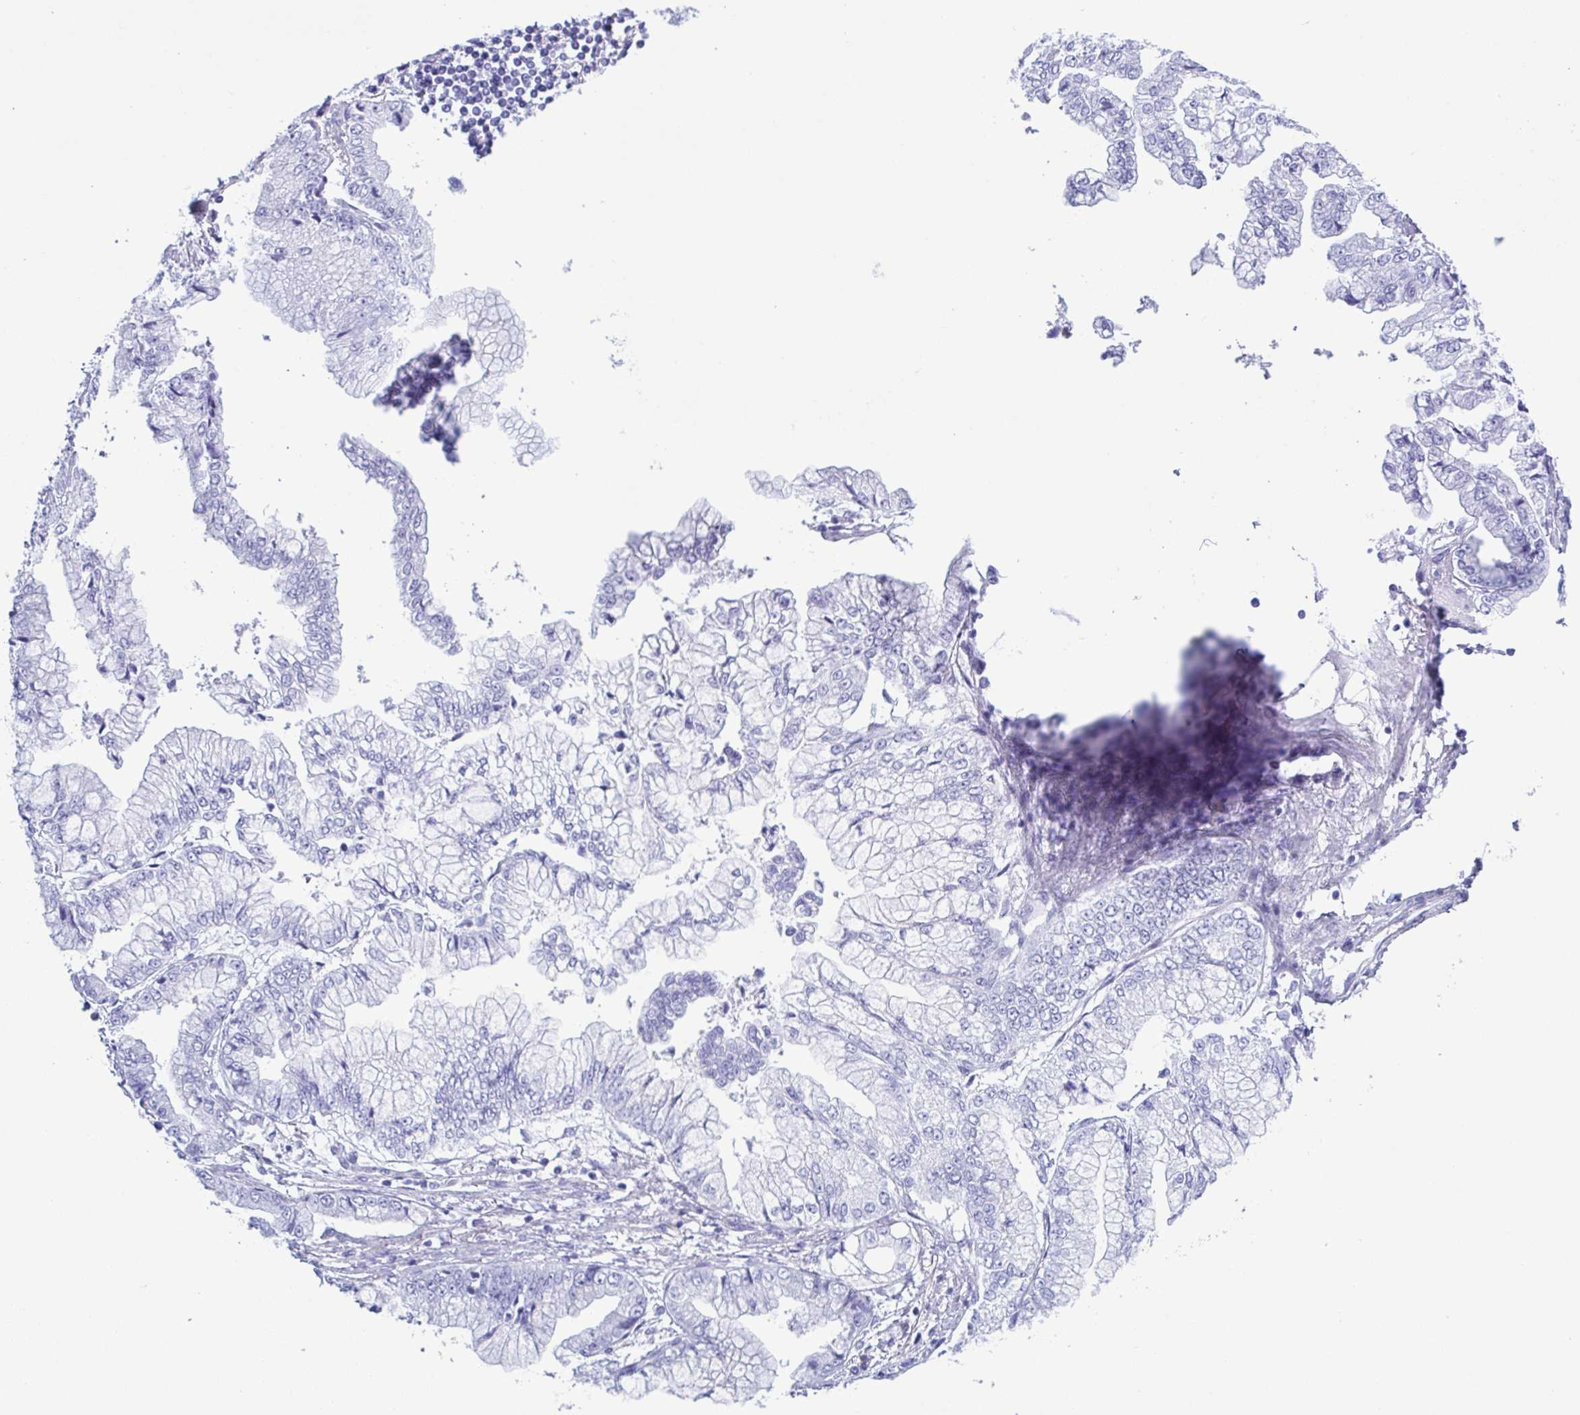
{"staining": {"intensity": "negative", "quantity": "none", "location": "none"}, "tissue": "stomach cancer", "cell_type": "Tumor cells", "image_type": "cancer", "snomed": [{"axis": "morphology", "description": "Adenocarcinoma, NOS"}, {"axis": "topography", "description": "Stomach, upper"}], "caption": "Immunohistochemical staining of human stomach cancer (adenocarcinoma) exhibits no significant expression in tumor cells. Nuclei are stained in blue.", "gene": "LTF", "patient": {"sex": "female", "age": 74}}